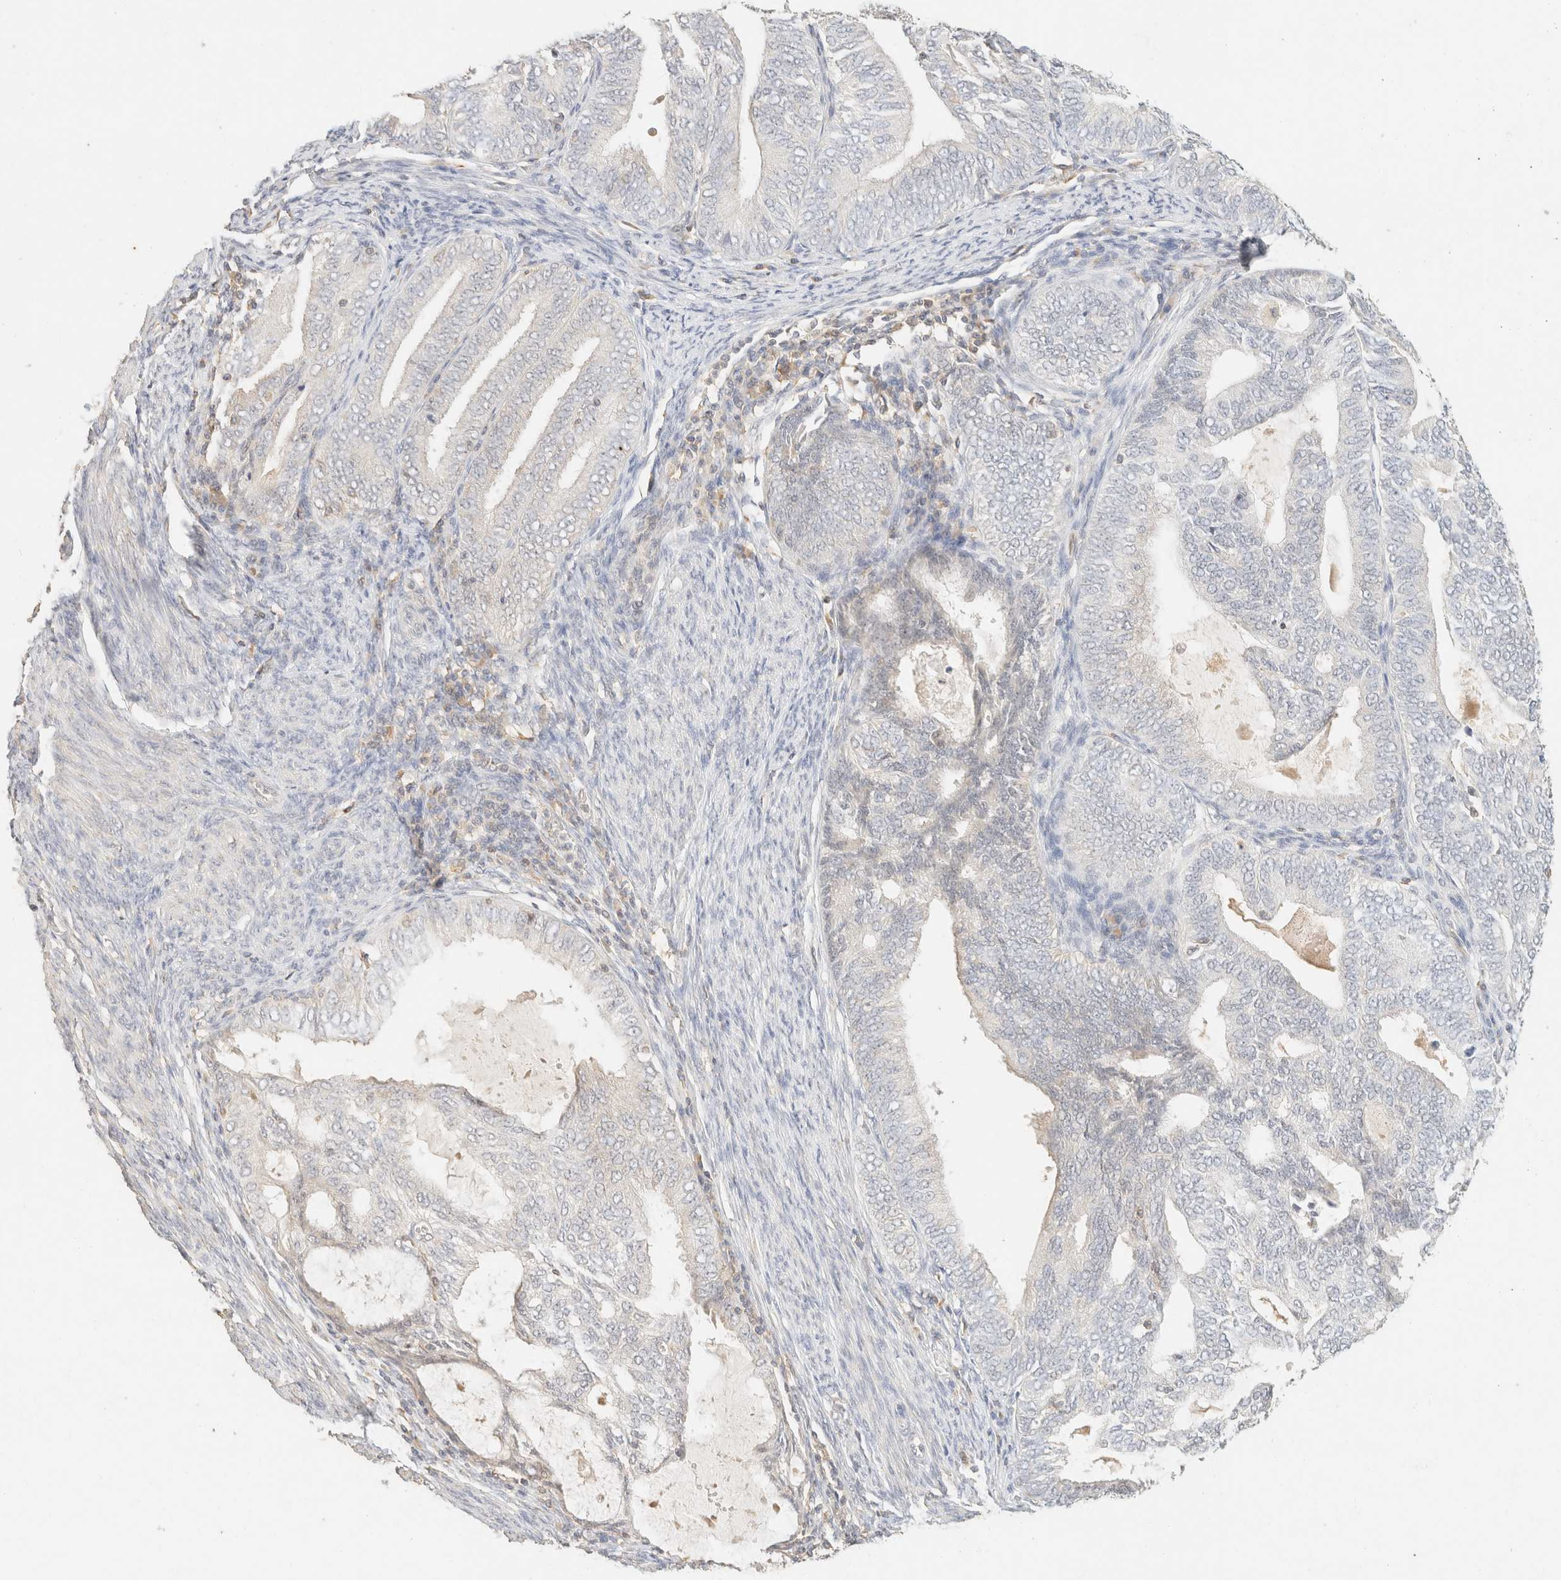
{"staining": {"intensity": "negative", "quantity": "none", "location": "none"}, "tissue": "endometrial cancer", "cell_type": "Tumor cells", "image_type": "cancer", "snomed": [{"axis": "morphology", "description": "Adenocarcinoma, NOS"}, {"axis": "topography", "description": "Endometrium"}], "caption": "Tumor cells show no significant staining in adenocarcinoma (endometrial). (DAB (3,3'-diaminobenzidine) immunohistochemistry with hematoxylin counter stain).", "gene": "TIMD4", "patient": {"sex": "female", "age": 58}}